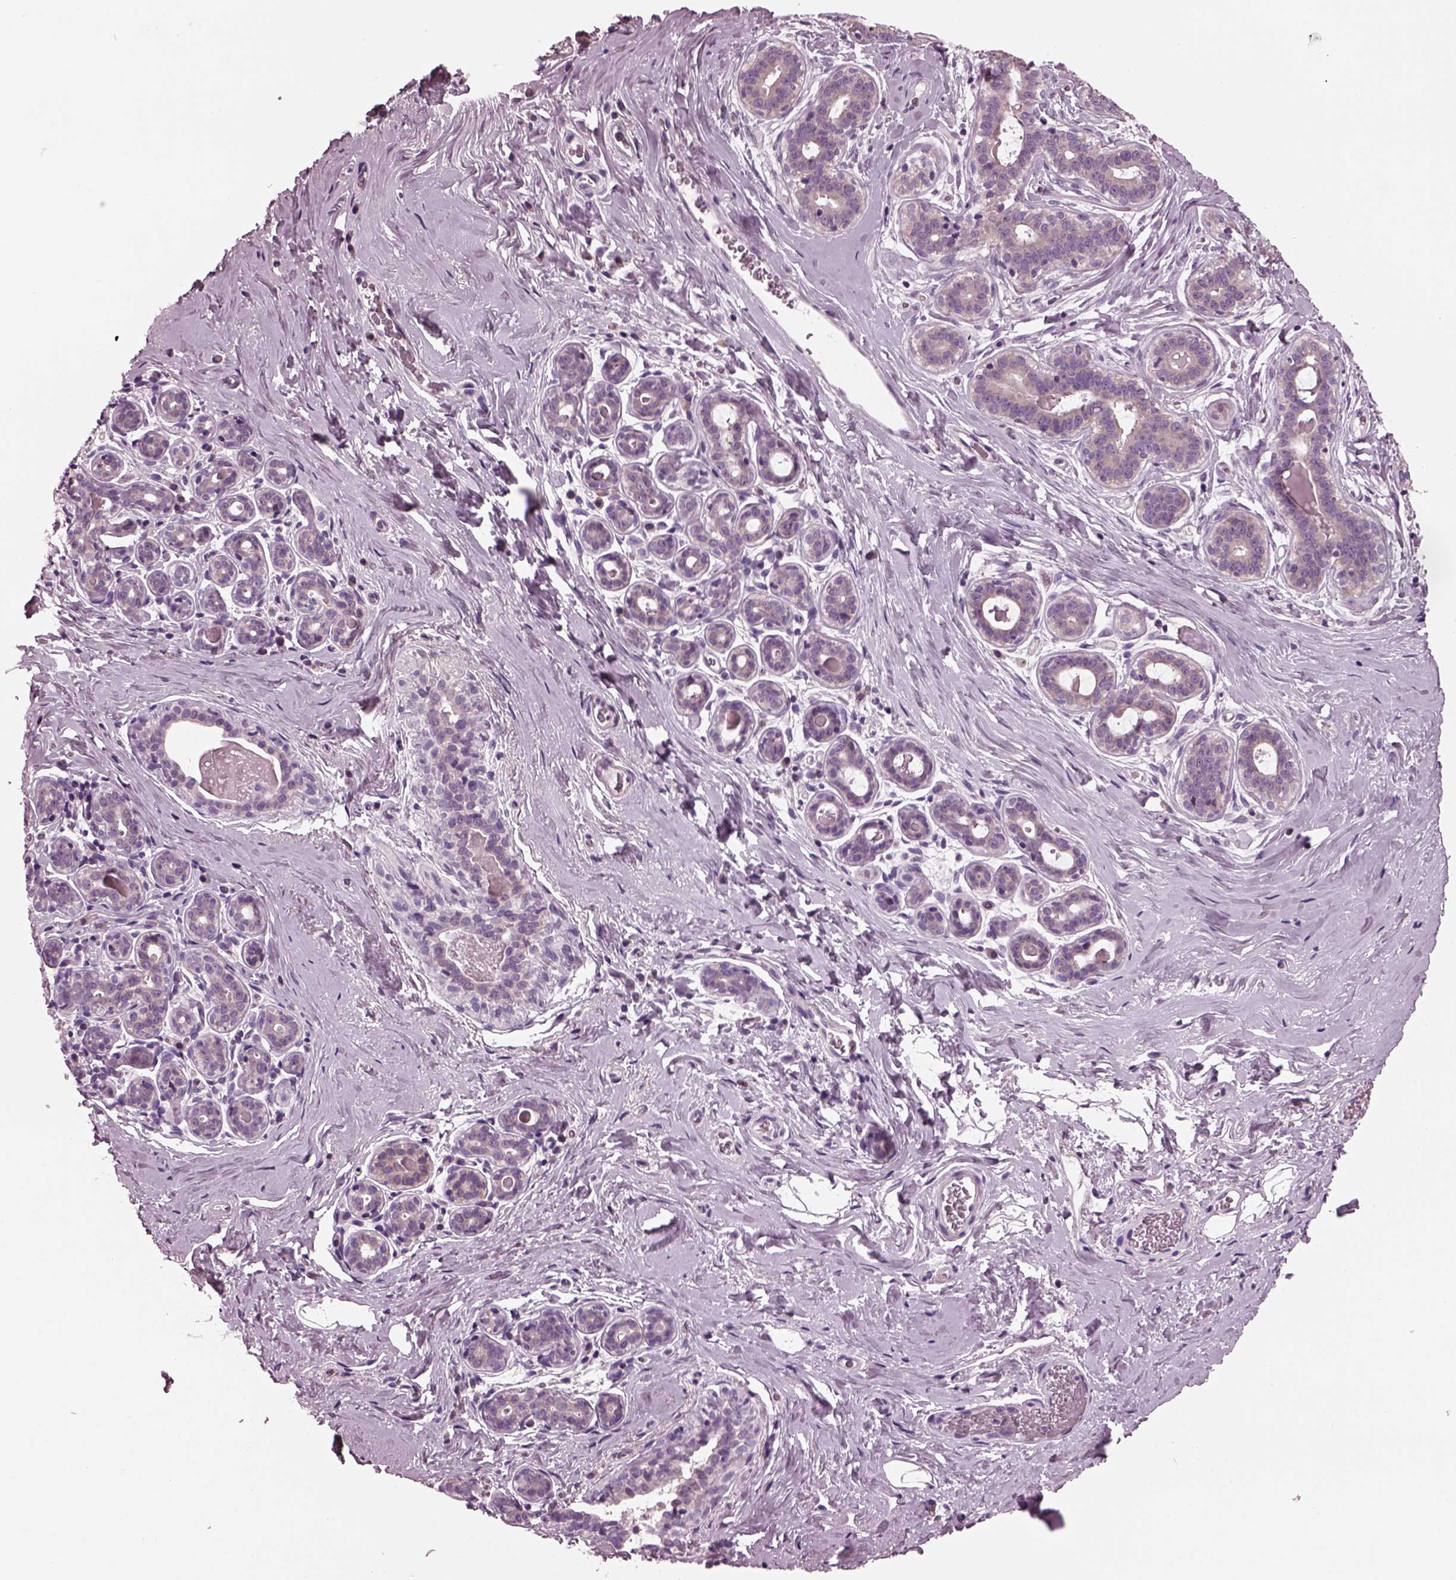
{"staining": {"intensity": "negative", "quantity": "none", "location": "none"}, "tissue": "breast", "cell_type": "Adipocytes", "image_type": "normal", "snomed": [{"axis": "morphology", "description": "Normal tissue, NOS"}, {"axis": "topography", "description": "Skin"}, {"axis": "topography", "description": "Breast"}], "caption": "The histopathology image demonstrates no significant staining in adipocytes of breast. Brightfield microscopy of IHC stained with DAB (3,3'-diaminobenzidine) (brown) and hematoxylin (blue), captured at high magnification.", "gene": "AP4M1", "patient": {"sex": "female", "age": 43}}